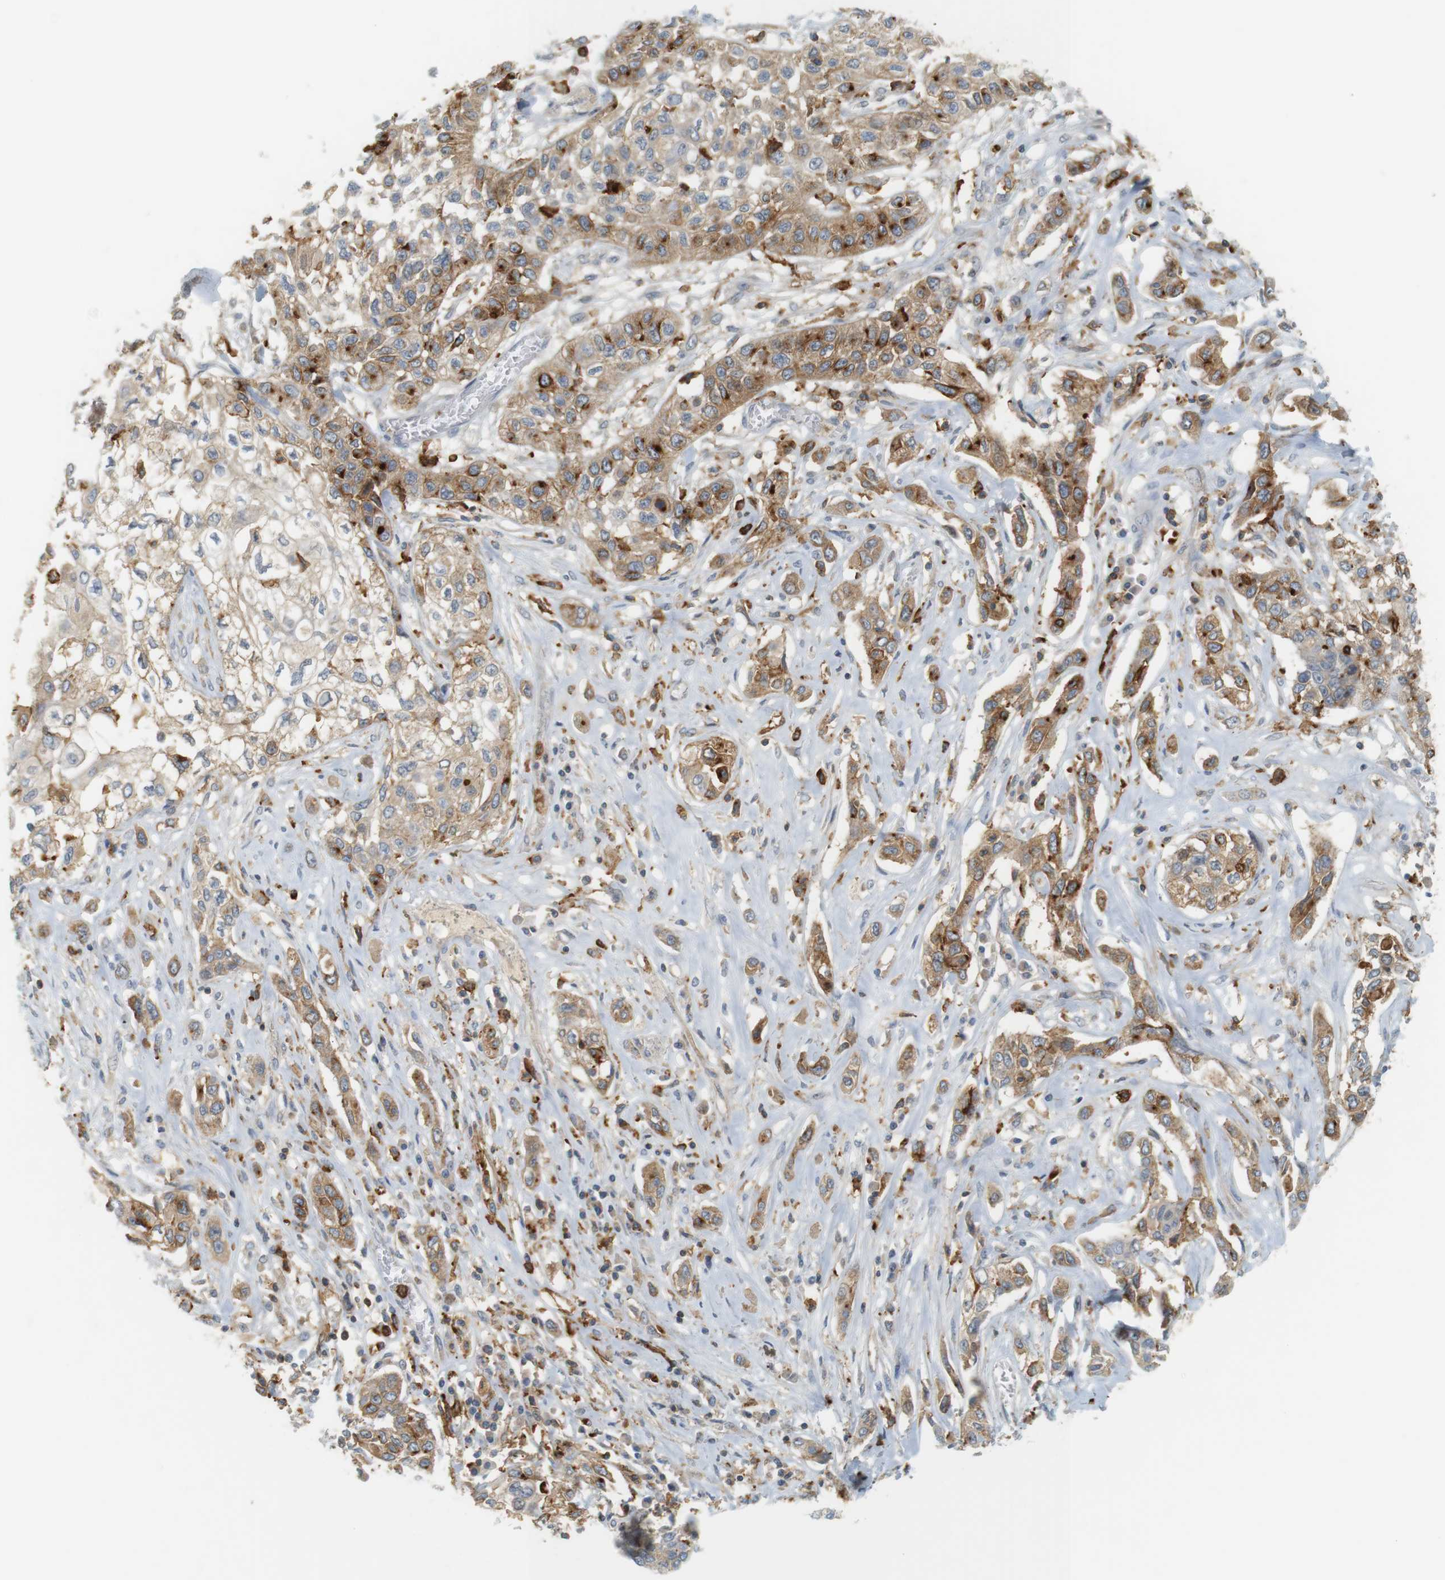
{"staining": {"intensity": "moderate", "quantity": ">75%", "location": "cytoplasmic/membranous"}, "tissue": "lung cancer", "cell_type": "Tumor cells", "image_type": "cancer", "snomed": [{"axis": "morphology", "description": "Squamous cell carcinoma, NOS"}, {"axis": "topography", "description": "Lung"}], "caption": "Approximately >75% of tumor cells in human lung cancer (squamous cell carcinoma) display moderate cytoplasmic/membranous protein expression as visualized by brown immunohistochemical staining.", "gene": "SIRPA", "patient": {"sex": "male", "age": 71}}